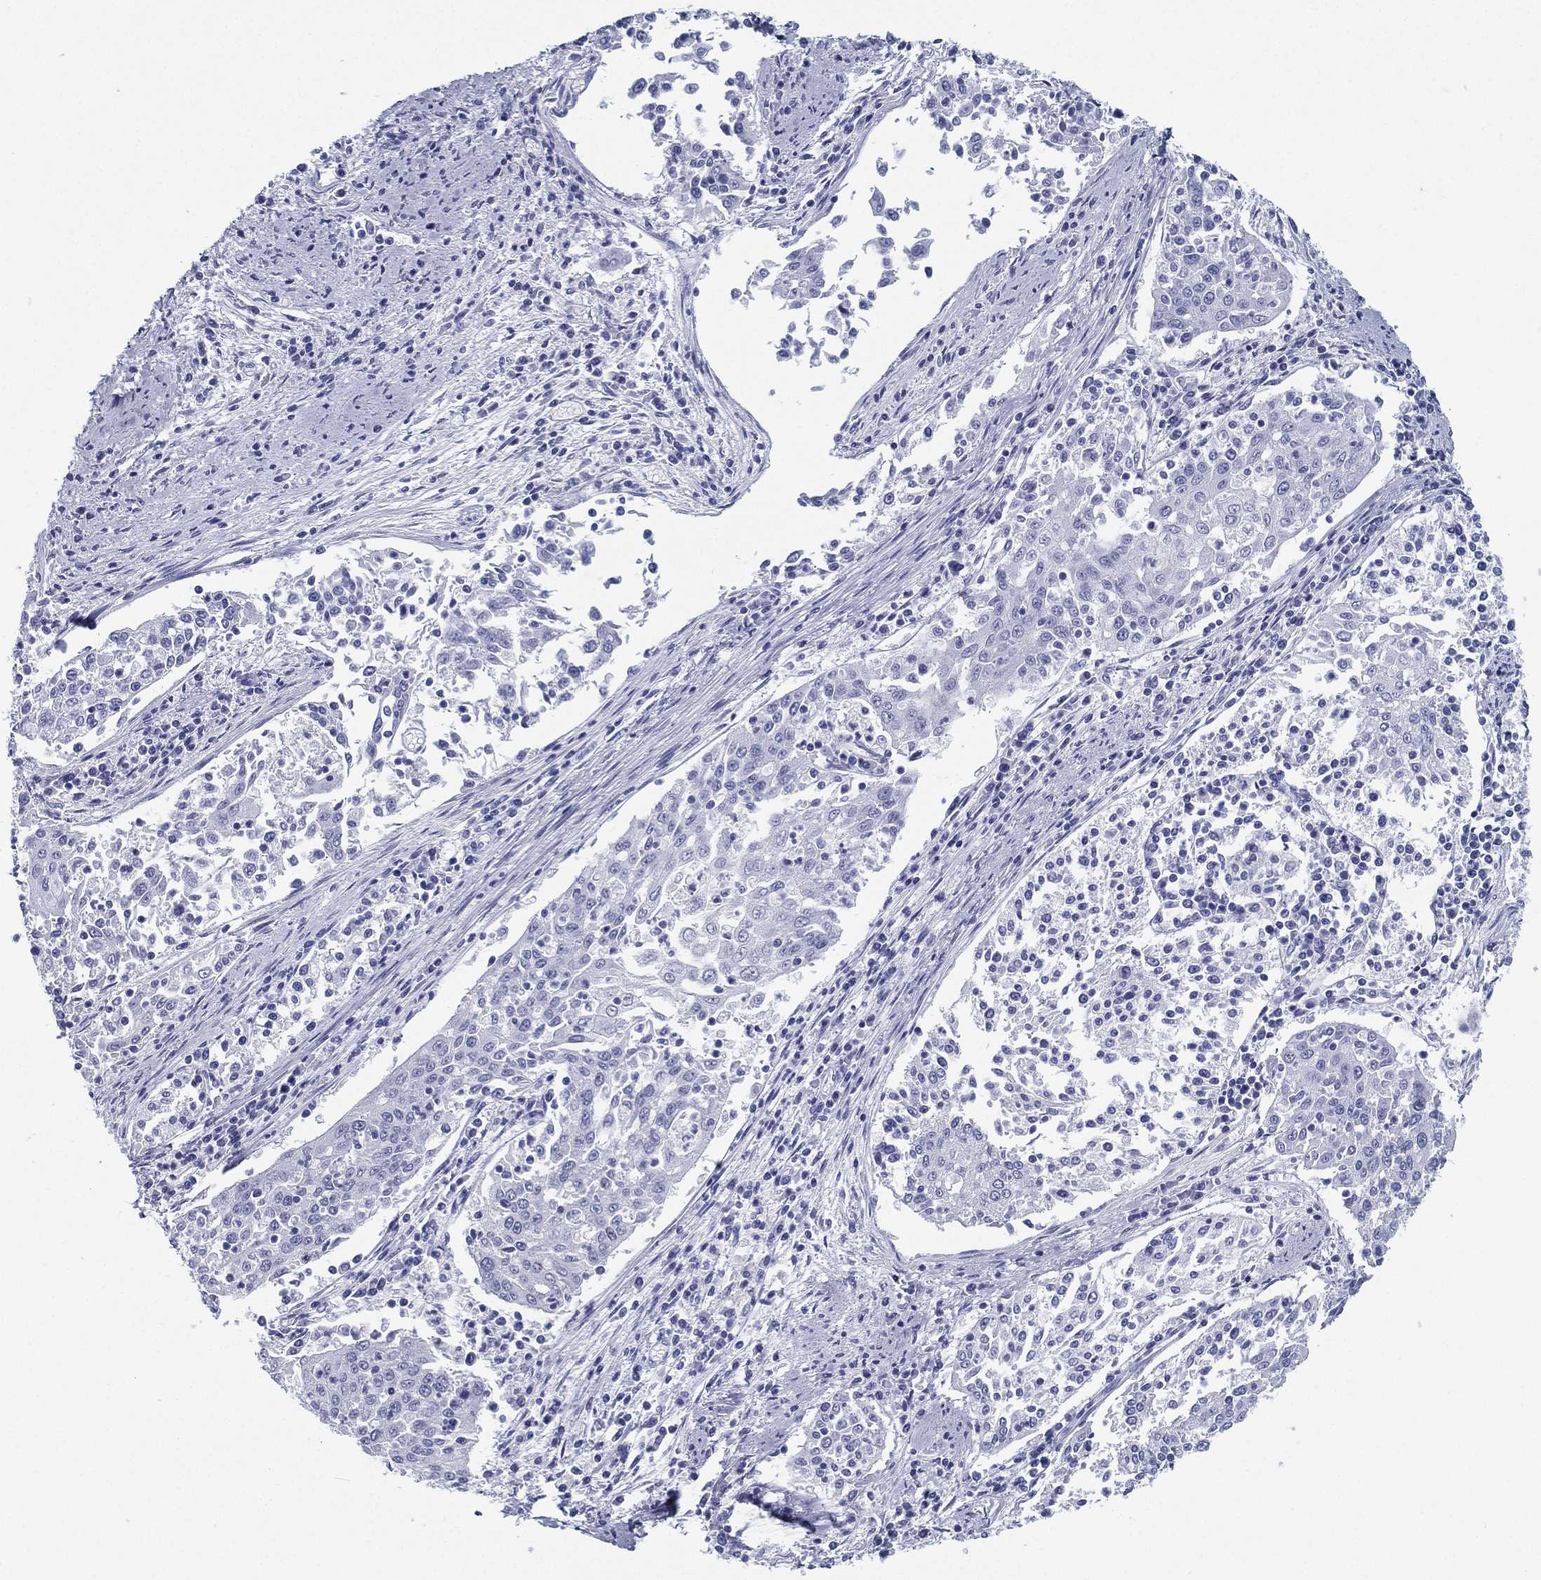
{"staining": {"intensity": "negative", "quantity": "none", "location": "none"}, "tissue": "cervical cancer", "cell_type": "Tumor cells", "image_type": "cancer", "snomed": [{"axis": "morphology", "description": "Squamous cell carcinoma, NOS"}, {"axis": "topography", "description": "Cervix"}], "caption": "IHC of human squamous cell carcinoma (cervical) demonstrates no positivity in tumor cells.", "gene": "ATP1B2", "patient": {"sex": "female", "age": 41}}